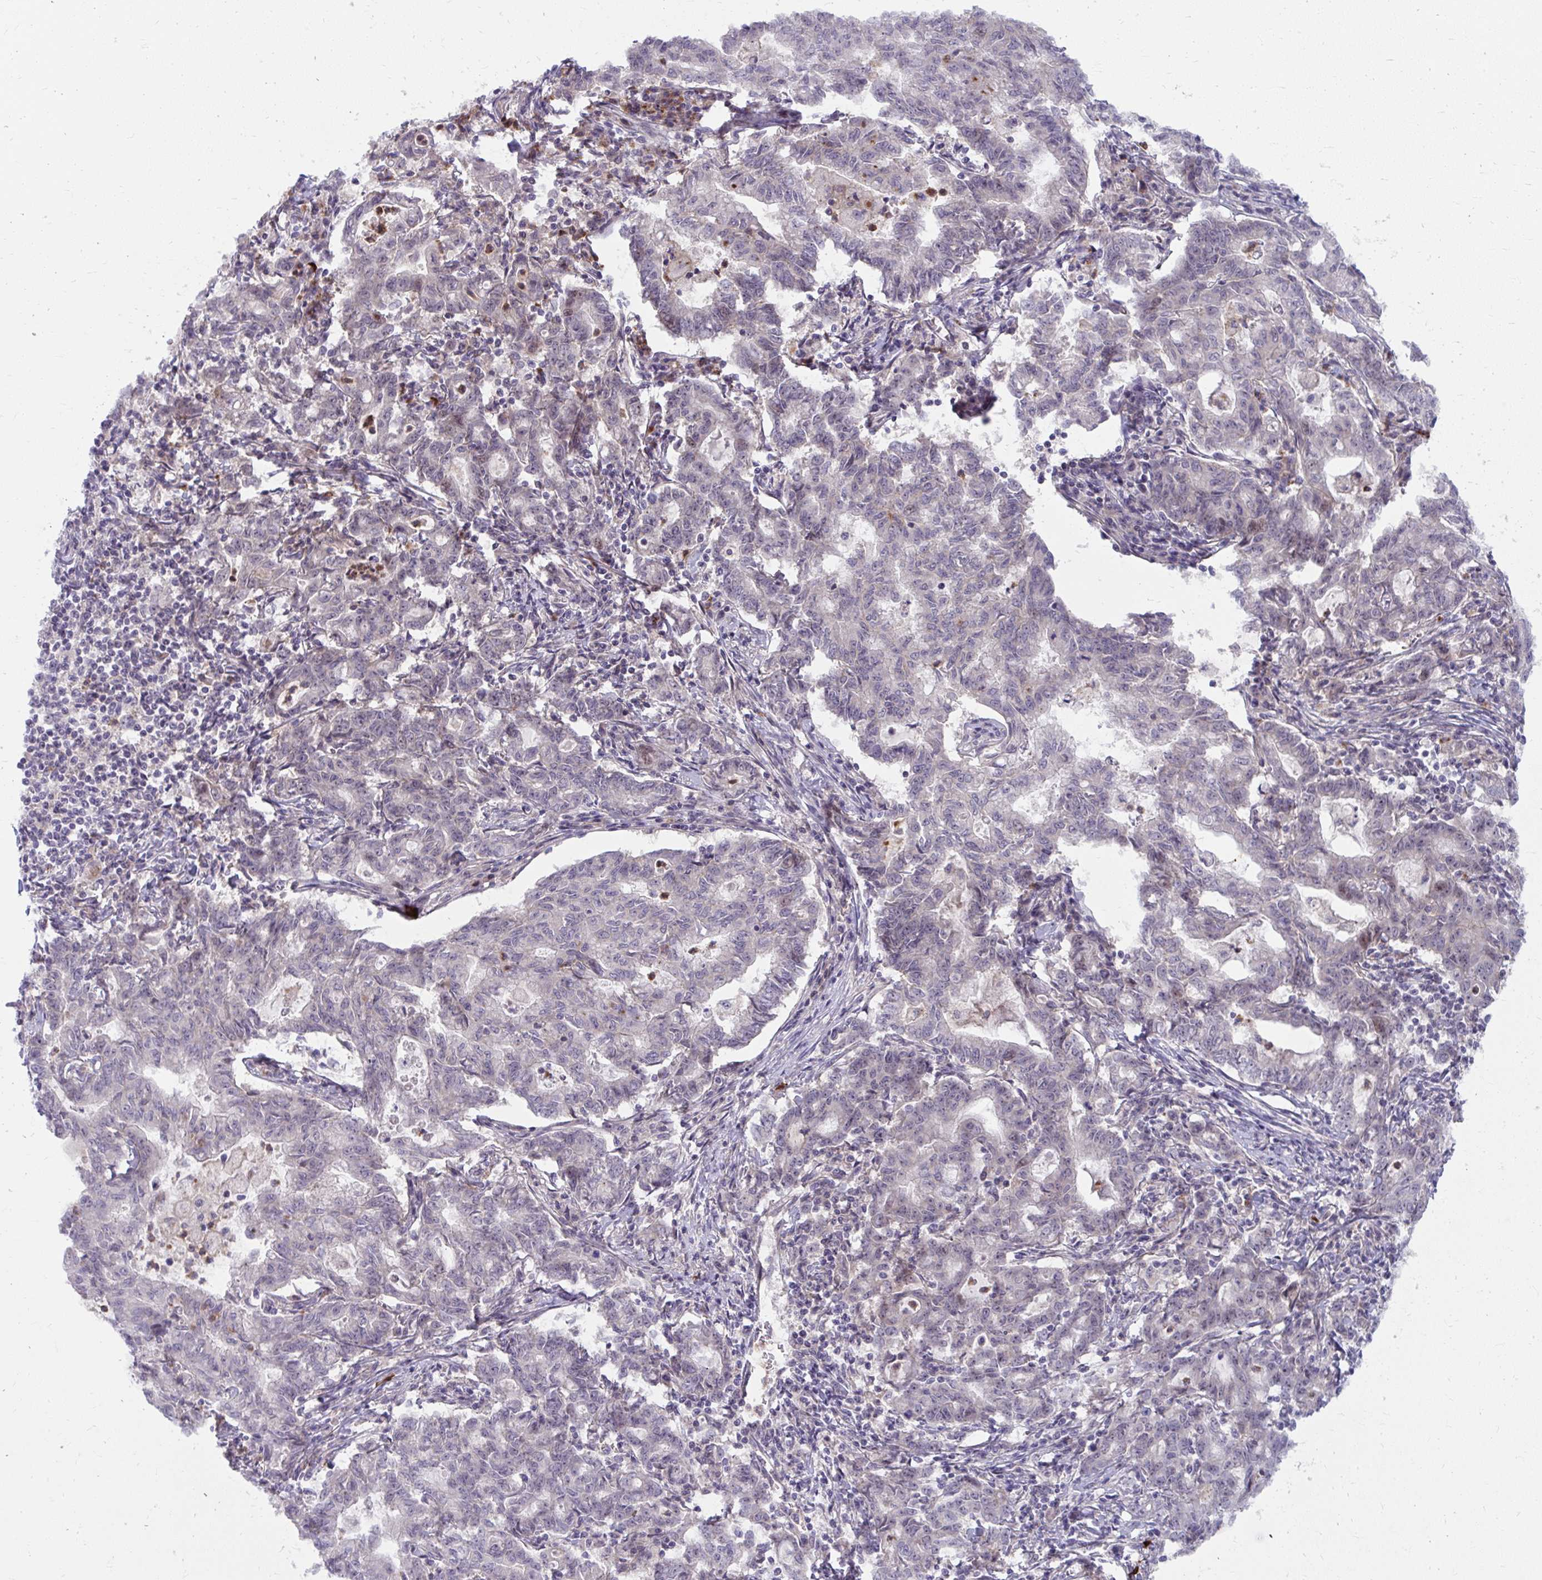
{"staining": {"intensity": "negative", "quantity": "none", "location": "none"}, "tissue": "stomach cancer", "cell_type": "Tumor cells", "image_type": "cancer", "snomed": [{"axis": "morphology", "description": "Adenocarcinoma, NOS"}, {"axis": "topography", "description": "Stomach, upper"}], "caption": "The immunohistochemistry micrograph has no significant staining in tumor cells of stomach cancer tissue. (DAB (3,3'-diaminobenzidine) immunohistochemistry (IHC) with hematoxylin counter stain).", "gene": "MUS81", "patient": {"sex": "female", "age": 79}}